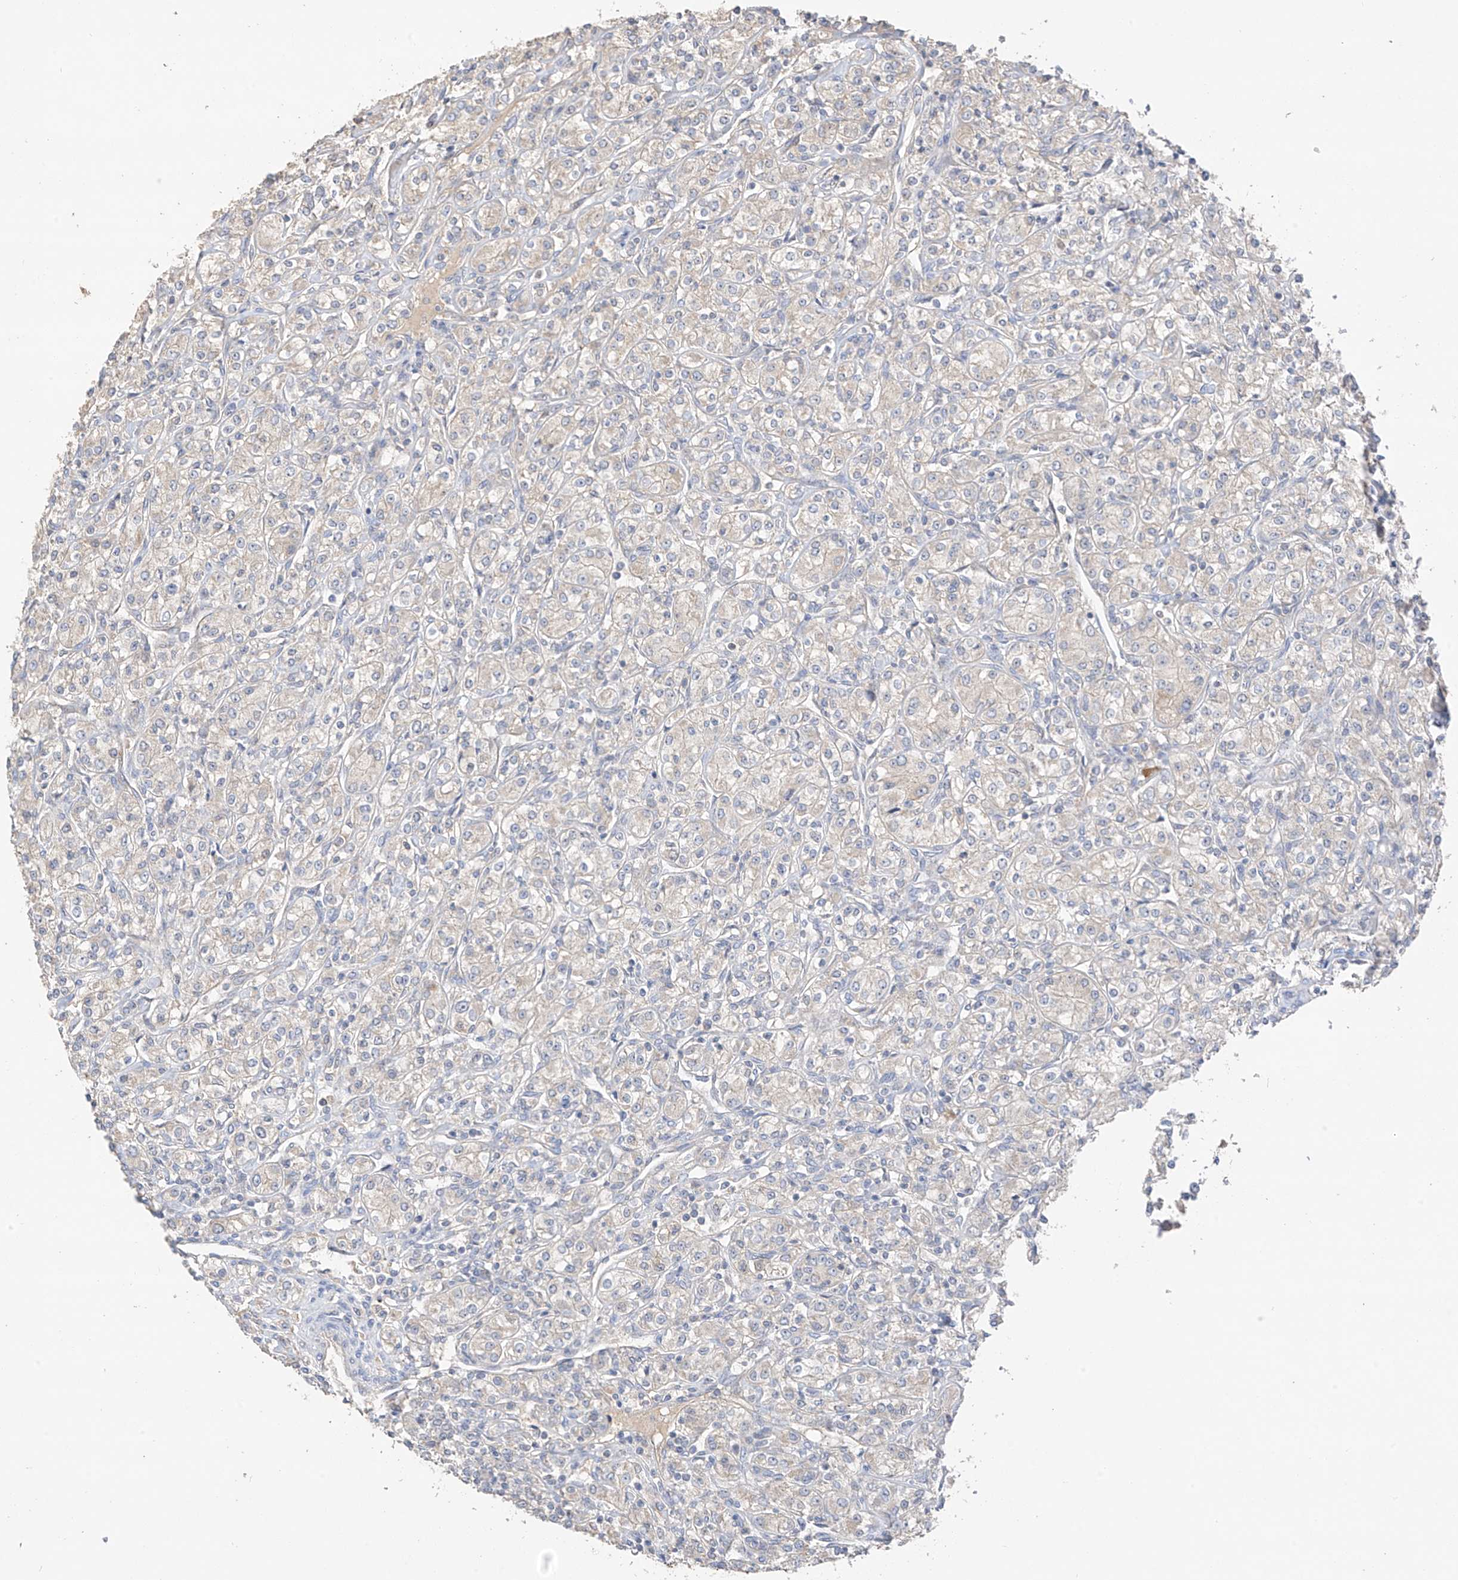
{"staining": {"intensity": "negative", "quantity": "none", "location": "none"}, "tissue": "renal cancer", "cell_type": "Tumor cells", "image_type": "cancer", "snomed": [{"axis": "morphology", "description": "Adenocarcinoma, NOS"}, {"axis": "topography", "description": "Kidney"}], "caption": "Immunohistochemistry photomicrograph of neoplastic tissue: renal adenocarcinoma stained with DAB shows no significant protein expression in tumor cells.", "gene": "CAPN13", "patient": {"sex": "male", "age": 77}}